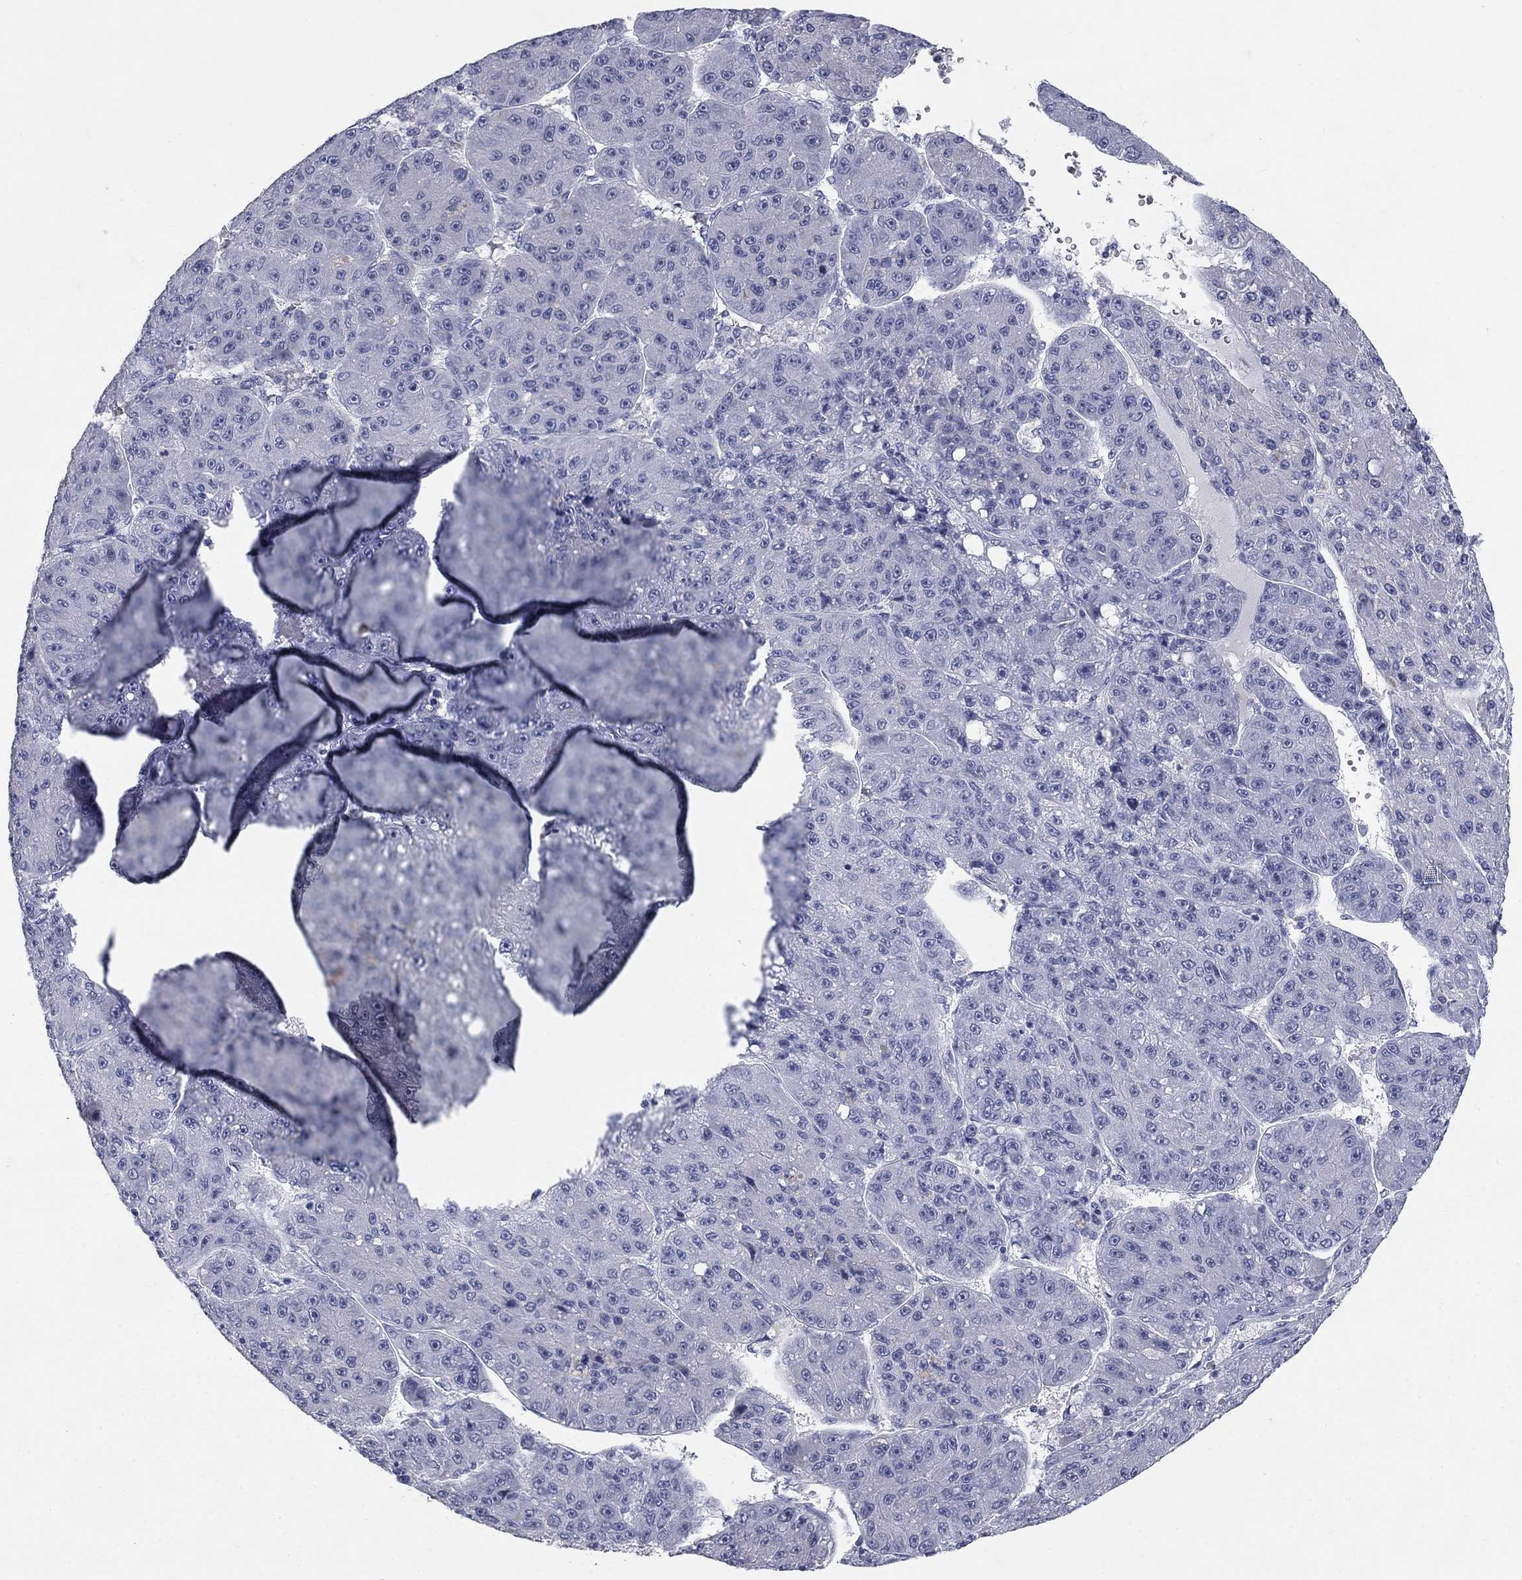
{"staining": {"intensity": "negative", "quantity": "none", "location": "none"}, "tissue": "liver cancer", "cell_type": "Tumor cells", "image_type": "cancer", "snomed": [{"axis": "morphology", "description": "Carcinoma, Hepatocellular, NOS"}, {"axis": "topography", "description": "Liver"}], "caption": "Liver hepatocellular carcinoma stained for a protein using immunohistochemistry (IHC) exhibits no staining tumor cells.", "gene": "ELAVL4", "patient": {"sex": "male", "age": 67}}